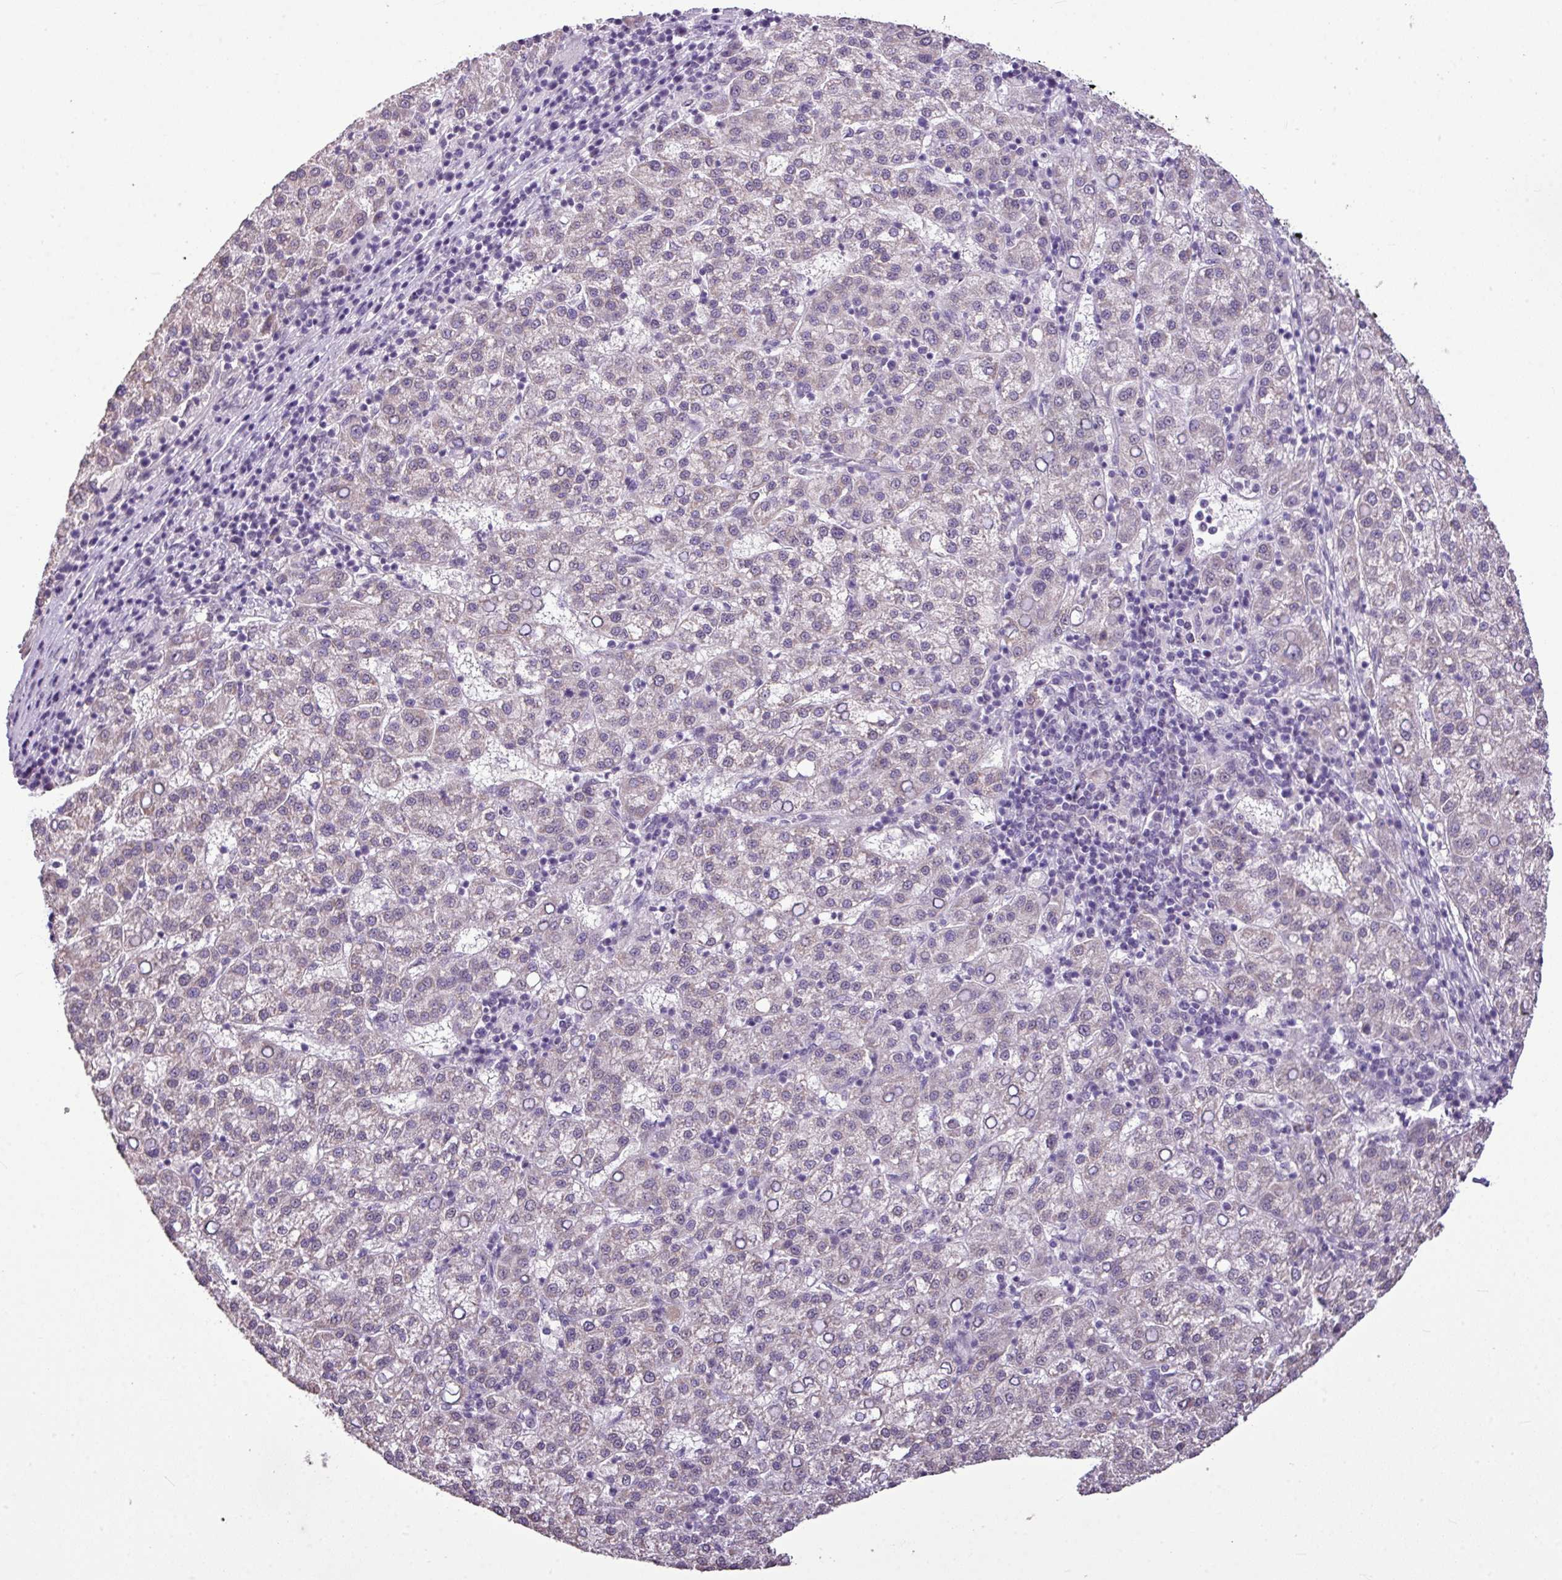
{"staining": {"intensity": "weak", "quantity": "<25%", "location": "cytoplasmic/membranous"}, "tissue": "liver cancer", "cell_type": "Tumor cells", "image_type": "cancer", "snomed": [{"axis": "morphology", "description": "Carcinoma, Hepatocellular, NOS"}, {"axis": "topography", "description": "Liver"}], "caption": "High magnification brightfield microscopy of hepatocellular carcinoma (liver) stained with DAB (3,3'-diaminobenzidine) (brown) and counterstained with hematoxylin (blue): tumor cells show no significant expression.", "gene": "ALDH2", "patient": {"sex": "female", "age": 58}}